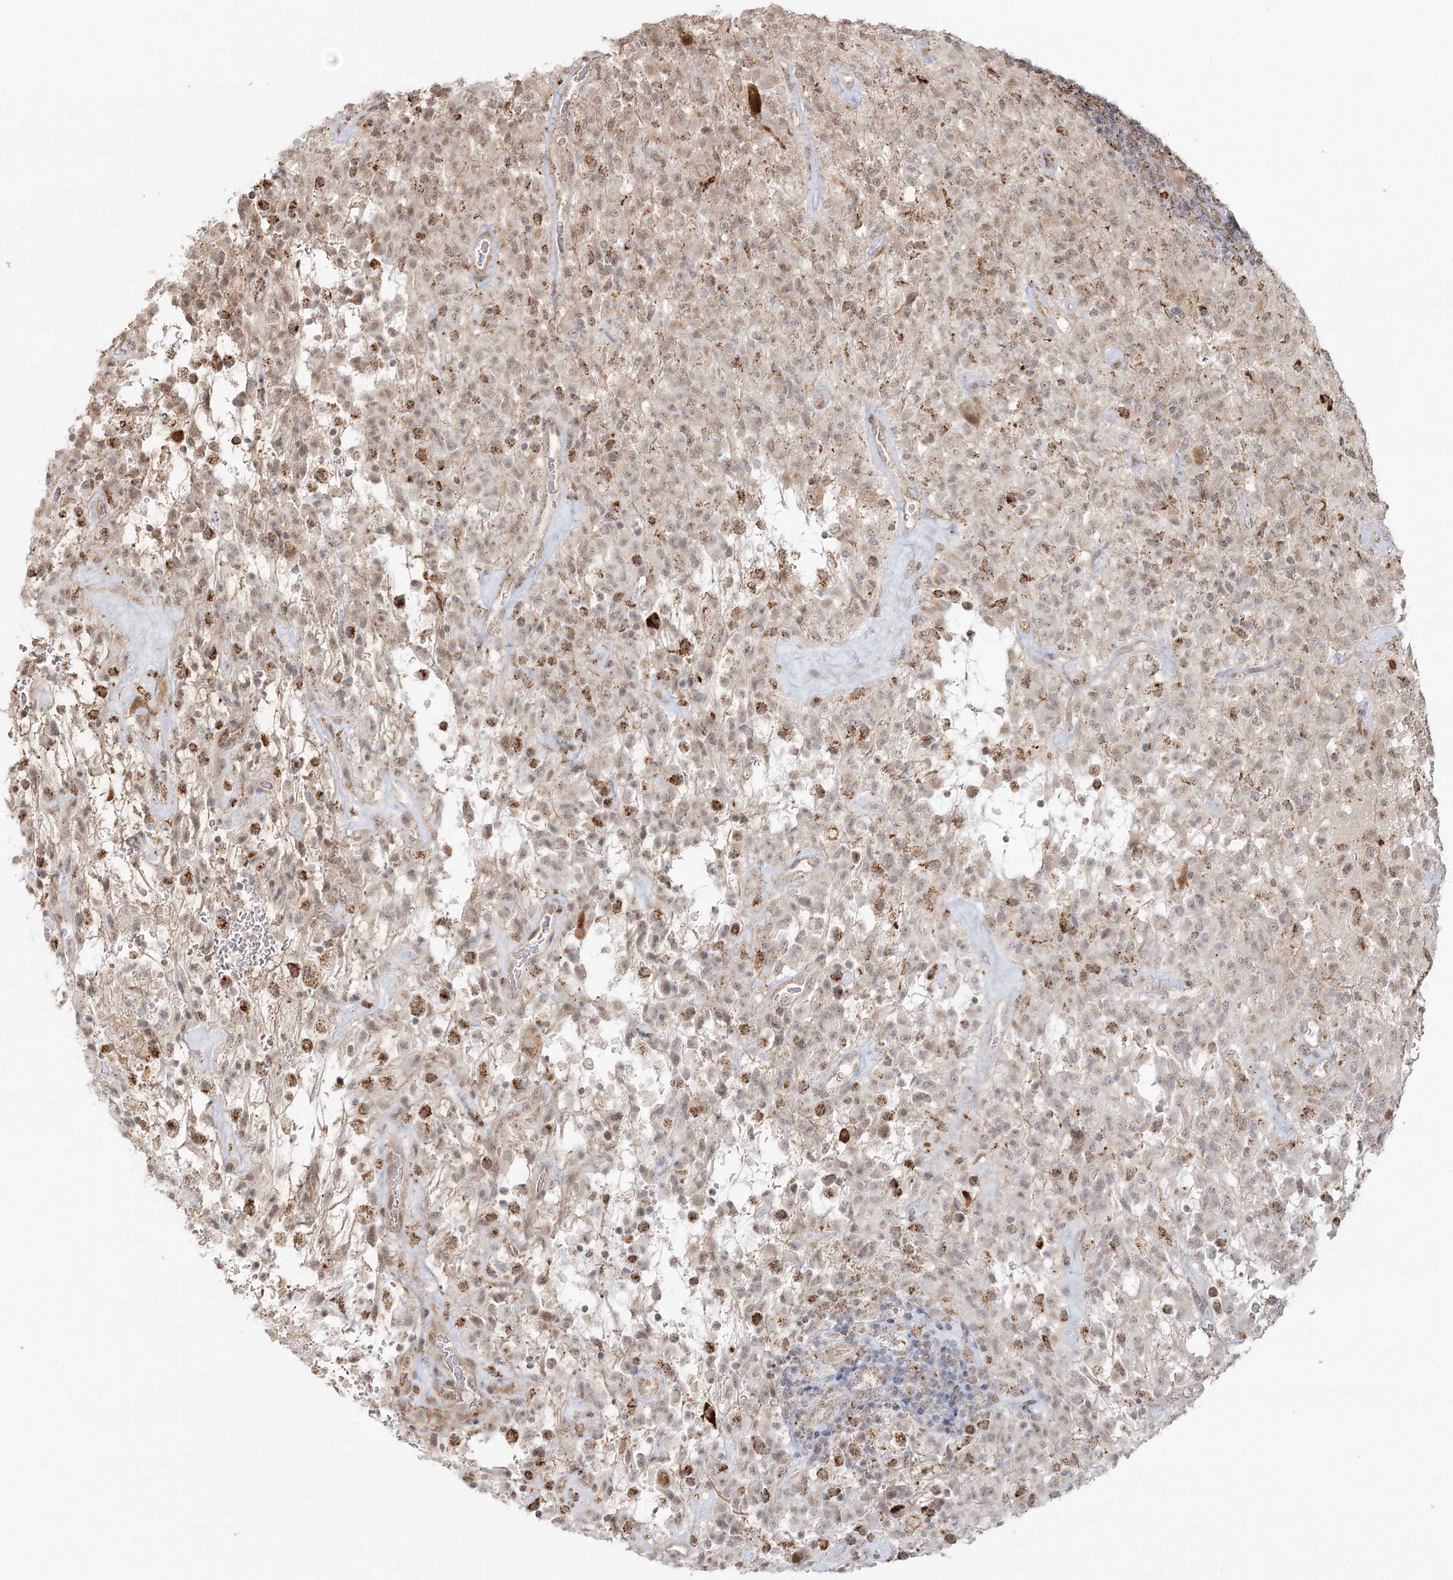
{"staining": {"intensity": "weak", "quantity": "25%-75%", "location": "cytoplasmic/membranous,nuclear"}, "tissue": "glioma", "cell_type": "Tumor cells", "image_type": "cancer", "snomed": [{"axis": "morphology", "description": "Glioma, malignant, High grade"}, {"axis": "topography", "description": "Brain"}], "caption": "A brown stain shows weak cytoplasmic/membranous and nuclear positivity of a protein in high-grade glioma (malignant) tumor cells.", "gene": "LACTB", "patient": {"sex": "female", "age": 57}}